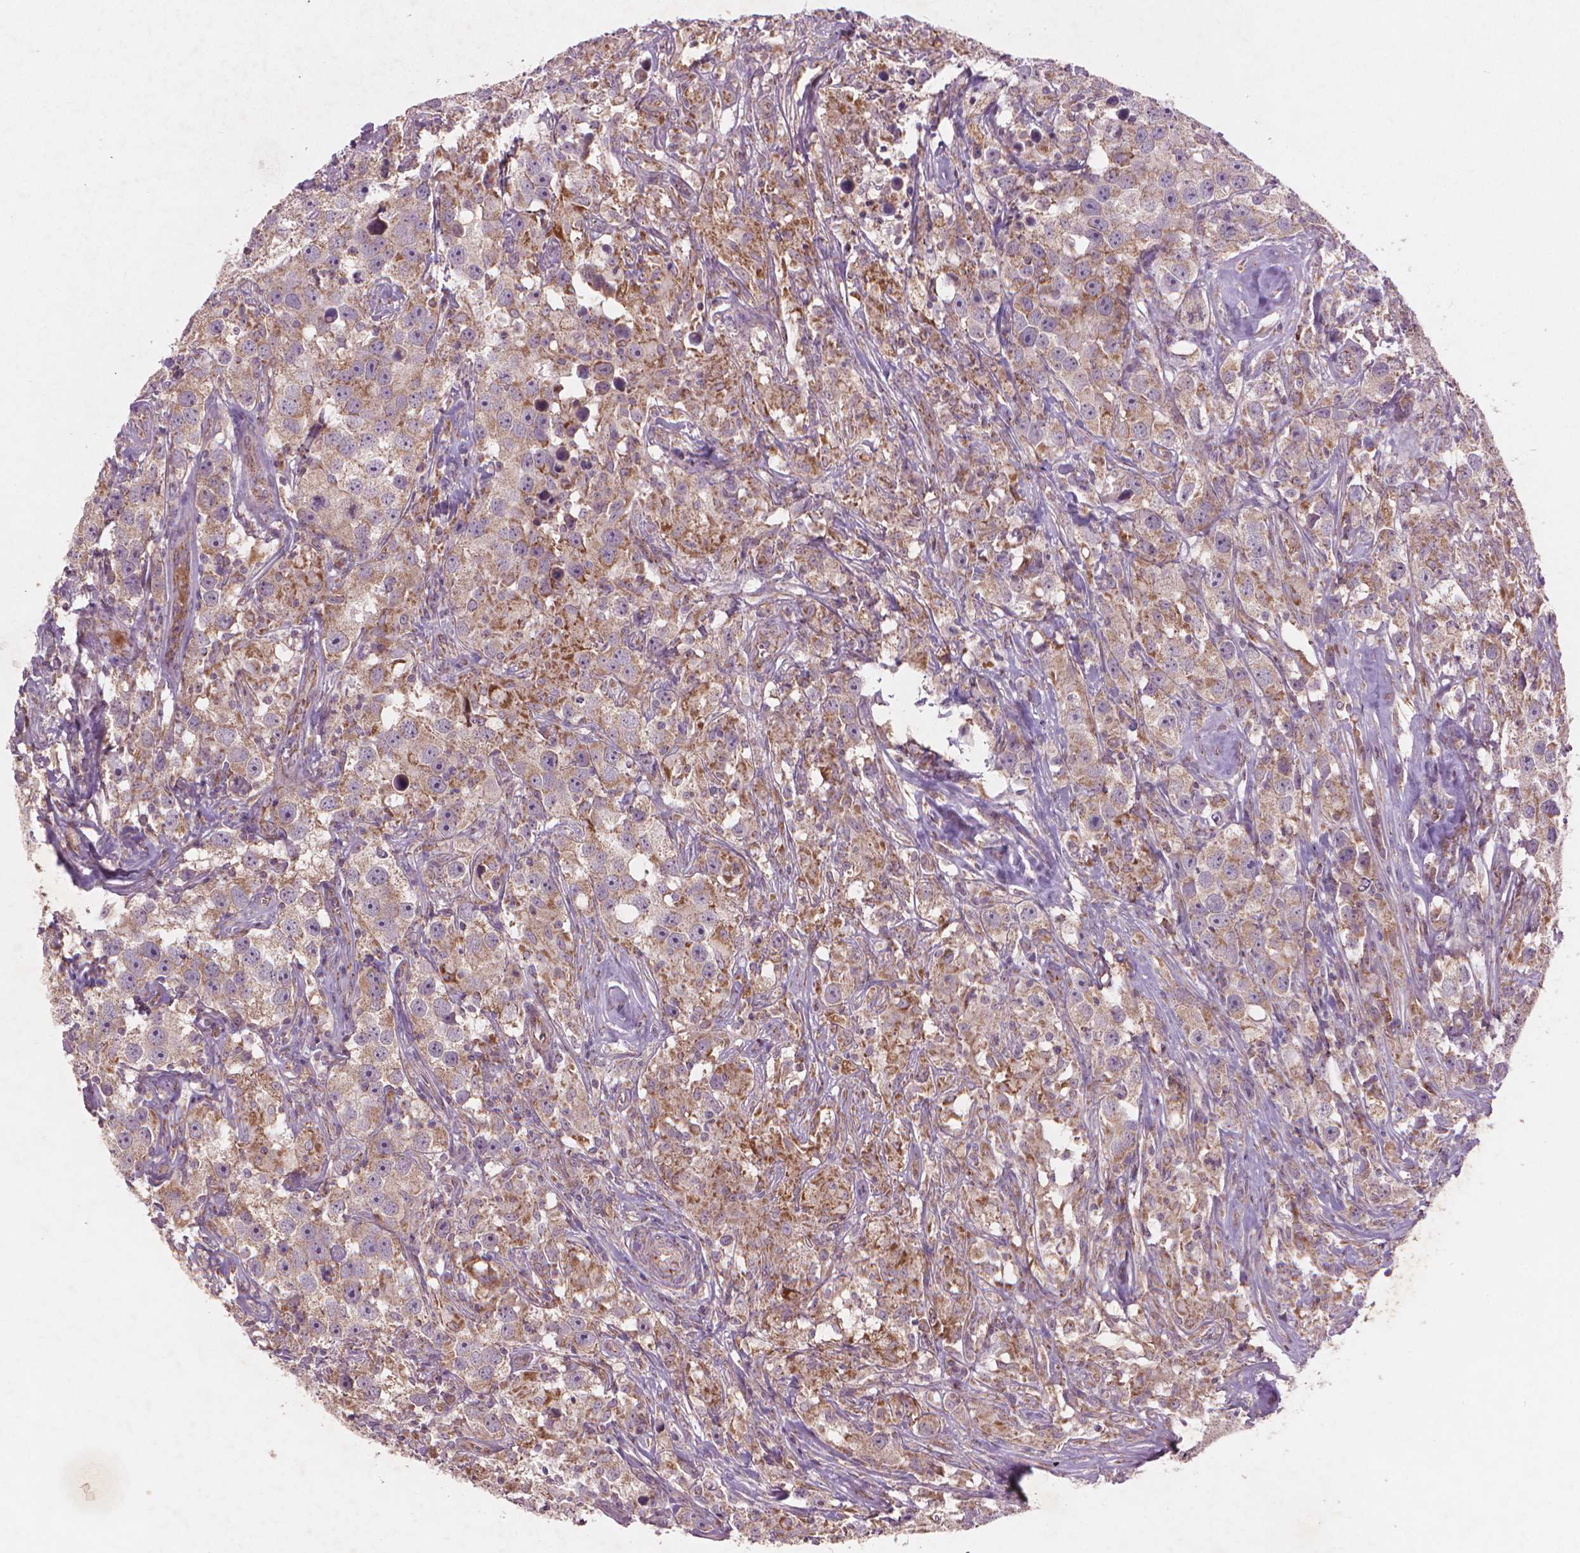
{"staining": {"intensity": "weak", "quantity": ">75%", "location": "cytoplasmic/membranous"}, "tissue": "testis cancer", "cell_type": "Tumor cells", "image_type": "cancer", "snomed": [{"axis": "morphology", "description": "Seminoma, NOS"}, {"axis": "topography", "description": "Testis"}], "caption": "Testis cancer (seminoma) stained for a protein displays weak cytoplasmic/membranous positivity in tumor cells. (Brightfield microscopy of DAB IHC at high magnification).", "gene": "NLRX1", "patient": {"sex": "male", "age": 49}}